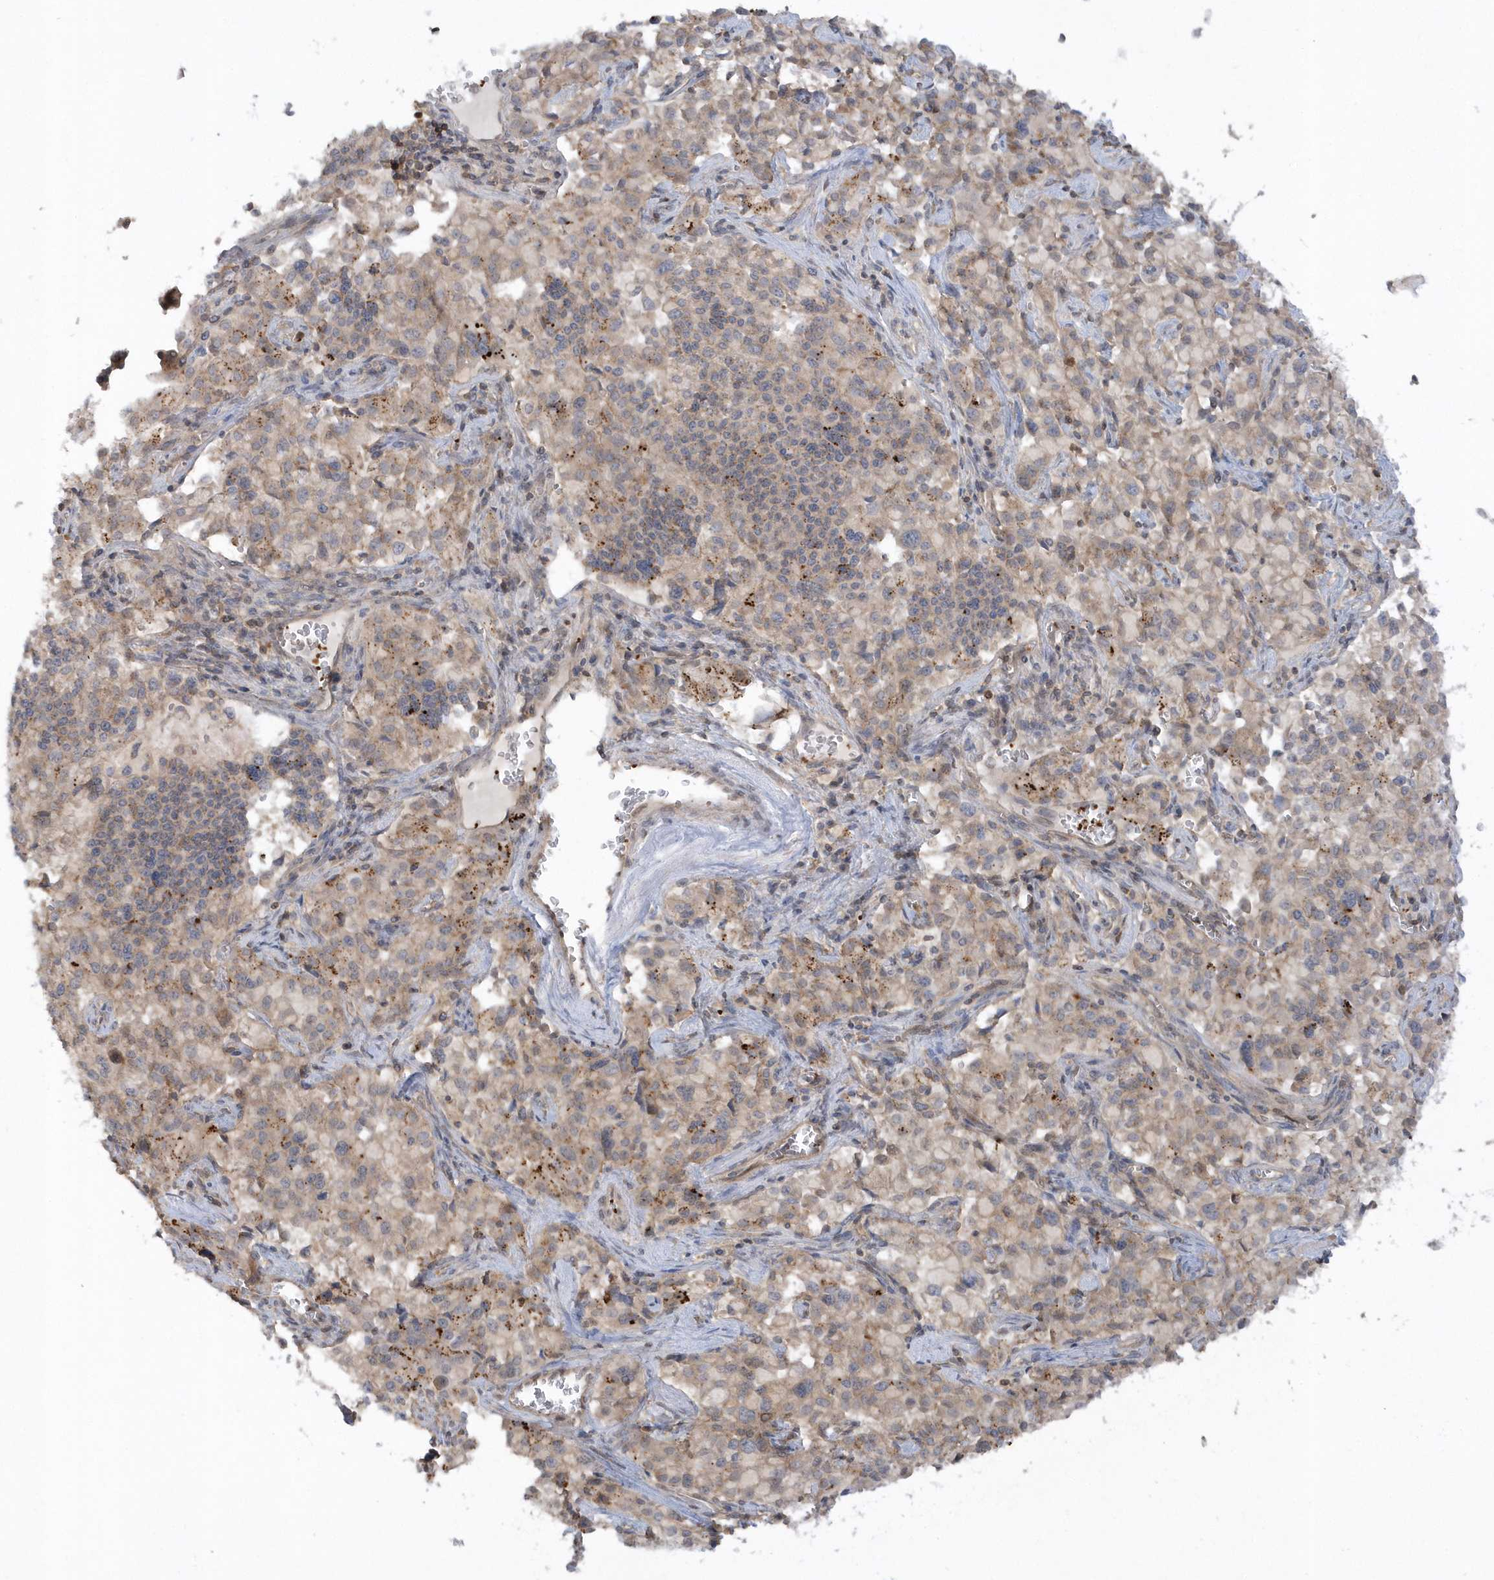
{"staining": {"intensity": "weak", "quantity": "25%-75%", "location": "cytoplasmic/membranous"}, "tissue": "pancreatic cancer", "cell_type": "Tumor cells", "image_type": "cancer", "snomed": [{"axis": "morphology", "description": "Adenocarcinoma, NOS"}, {"axis": "topography", "description": "Pancreas"}], "caption": "Immunohistochemical staining of pancreatic cancer demonstrates low levels of weak cytoplasmic/membranous positivity in about 25%-75% of tumor cells. Ihc stains the protein of interest in brown and the nuclei are stained blue.", "gene": "BSN", "patient": {"sex": "male", "age": 65}}